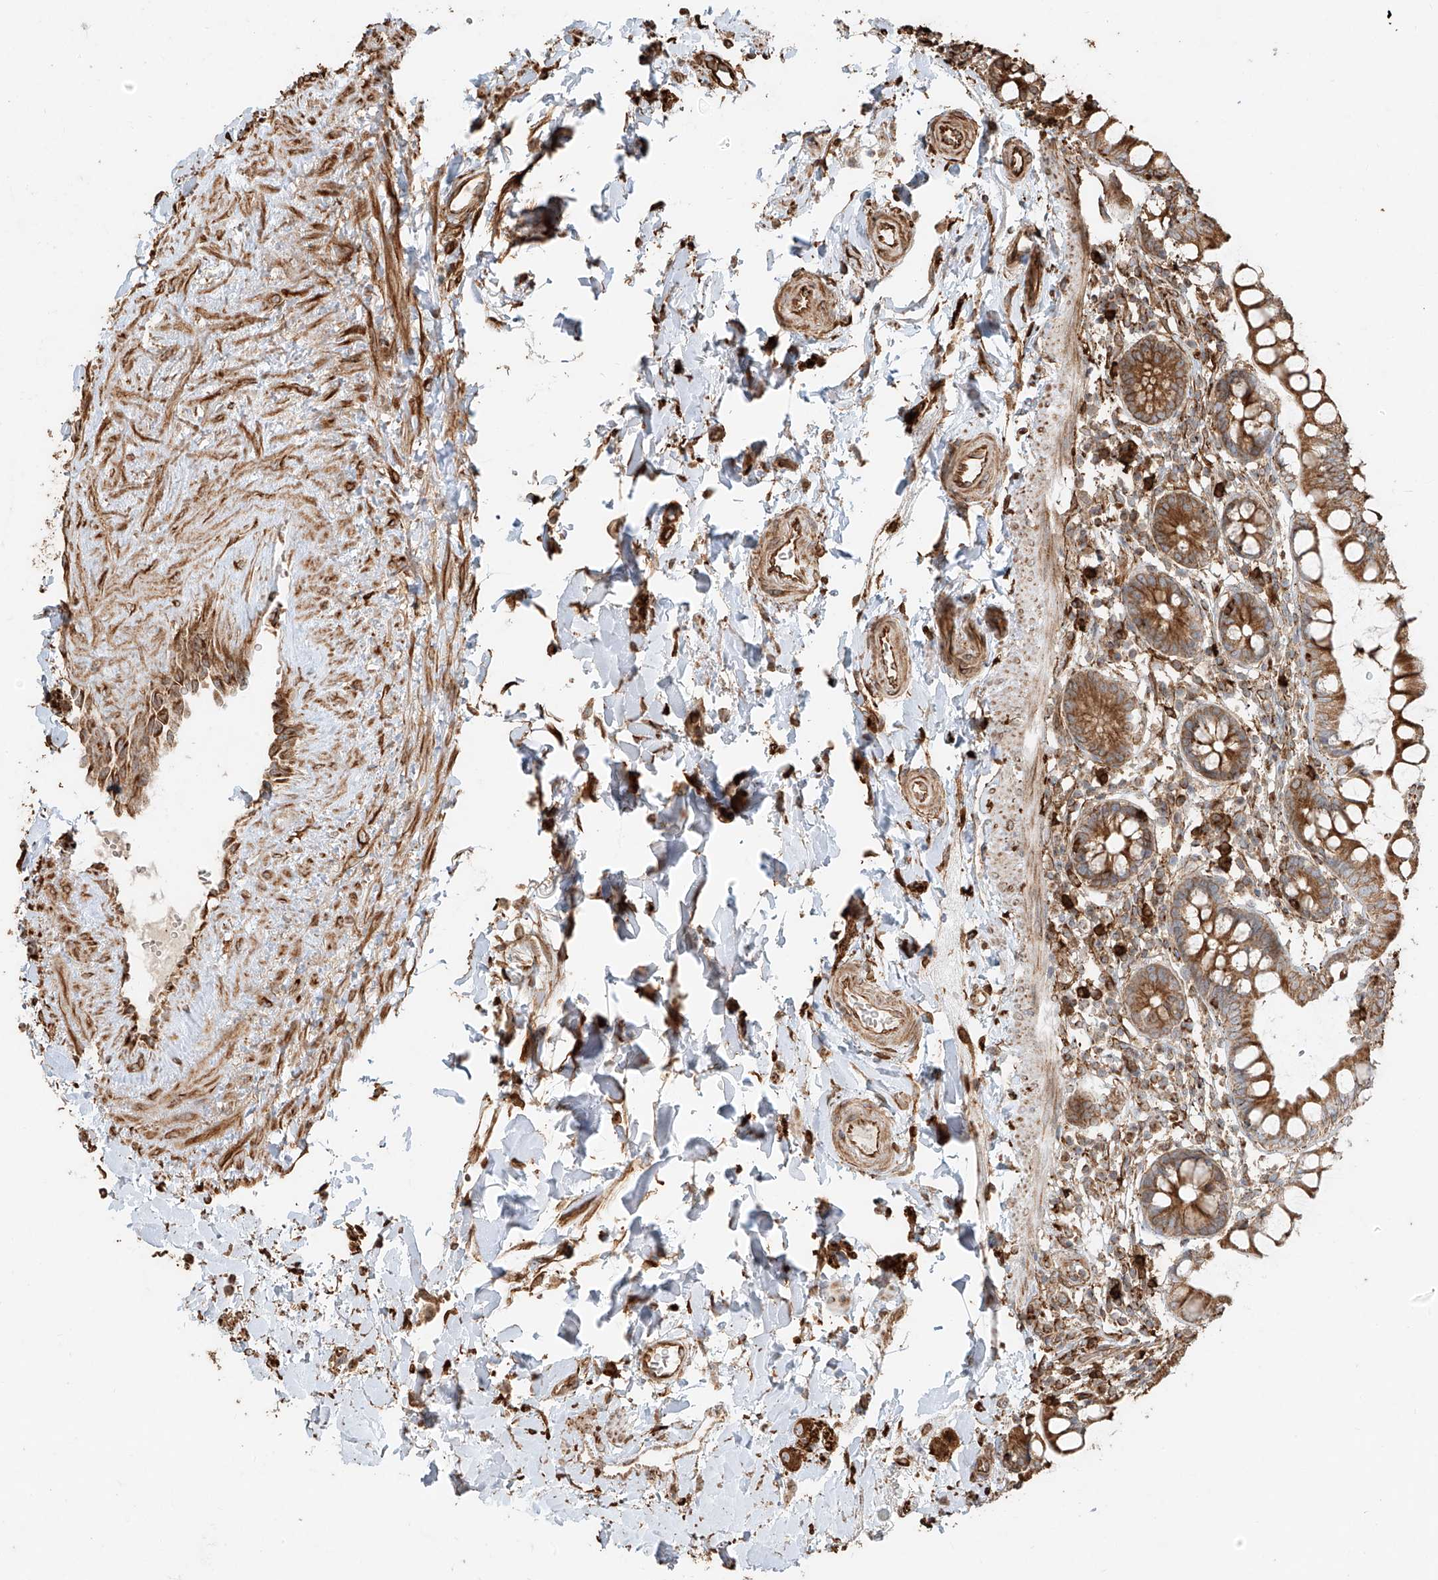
{"staining": {"intensity": "moderate", "quantity": ">75%", "location": "cytoplasmic/membranous"}, "tissue": "small intestine", "cell_type": "Glandular cells", "image_type": "normal", "snomed": [{"axis": "morphology", "description": "Normal tissue, NOS"}, {"axis": "topography", "description": "Small intestine"}], "caption": "Small intestine stained for a protein (brown) reveals moderate cytoplasmic/membranous positive expression in about >75% of glandular cells.", "gene": "EFNB1", "patient": {"sex": "female", "age": 84}}